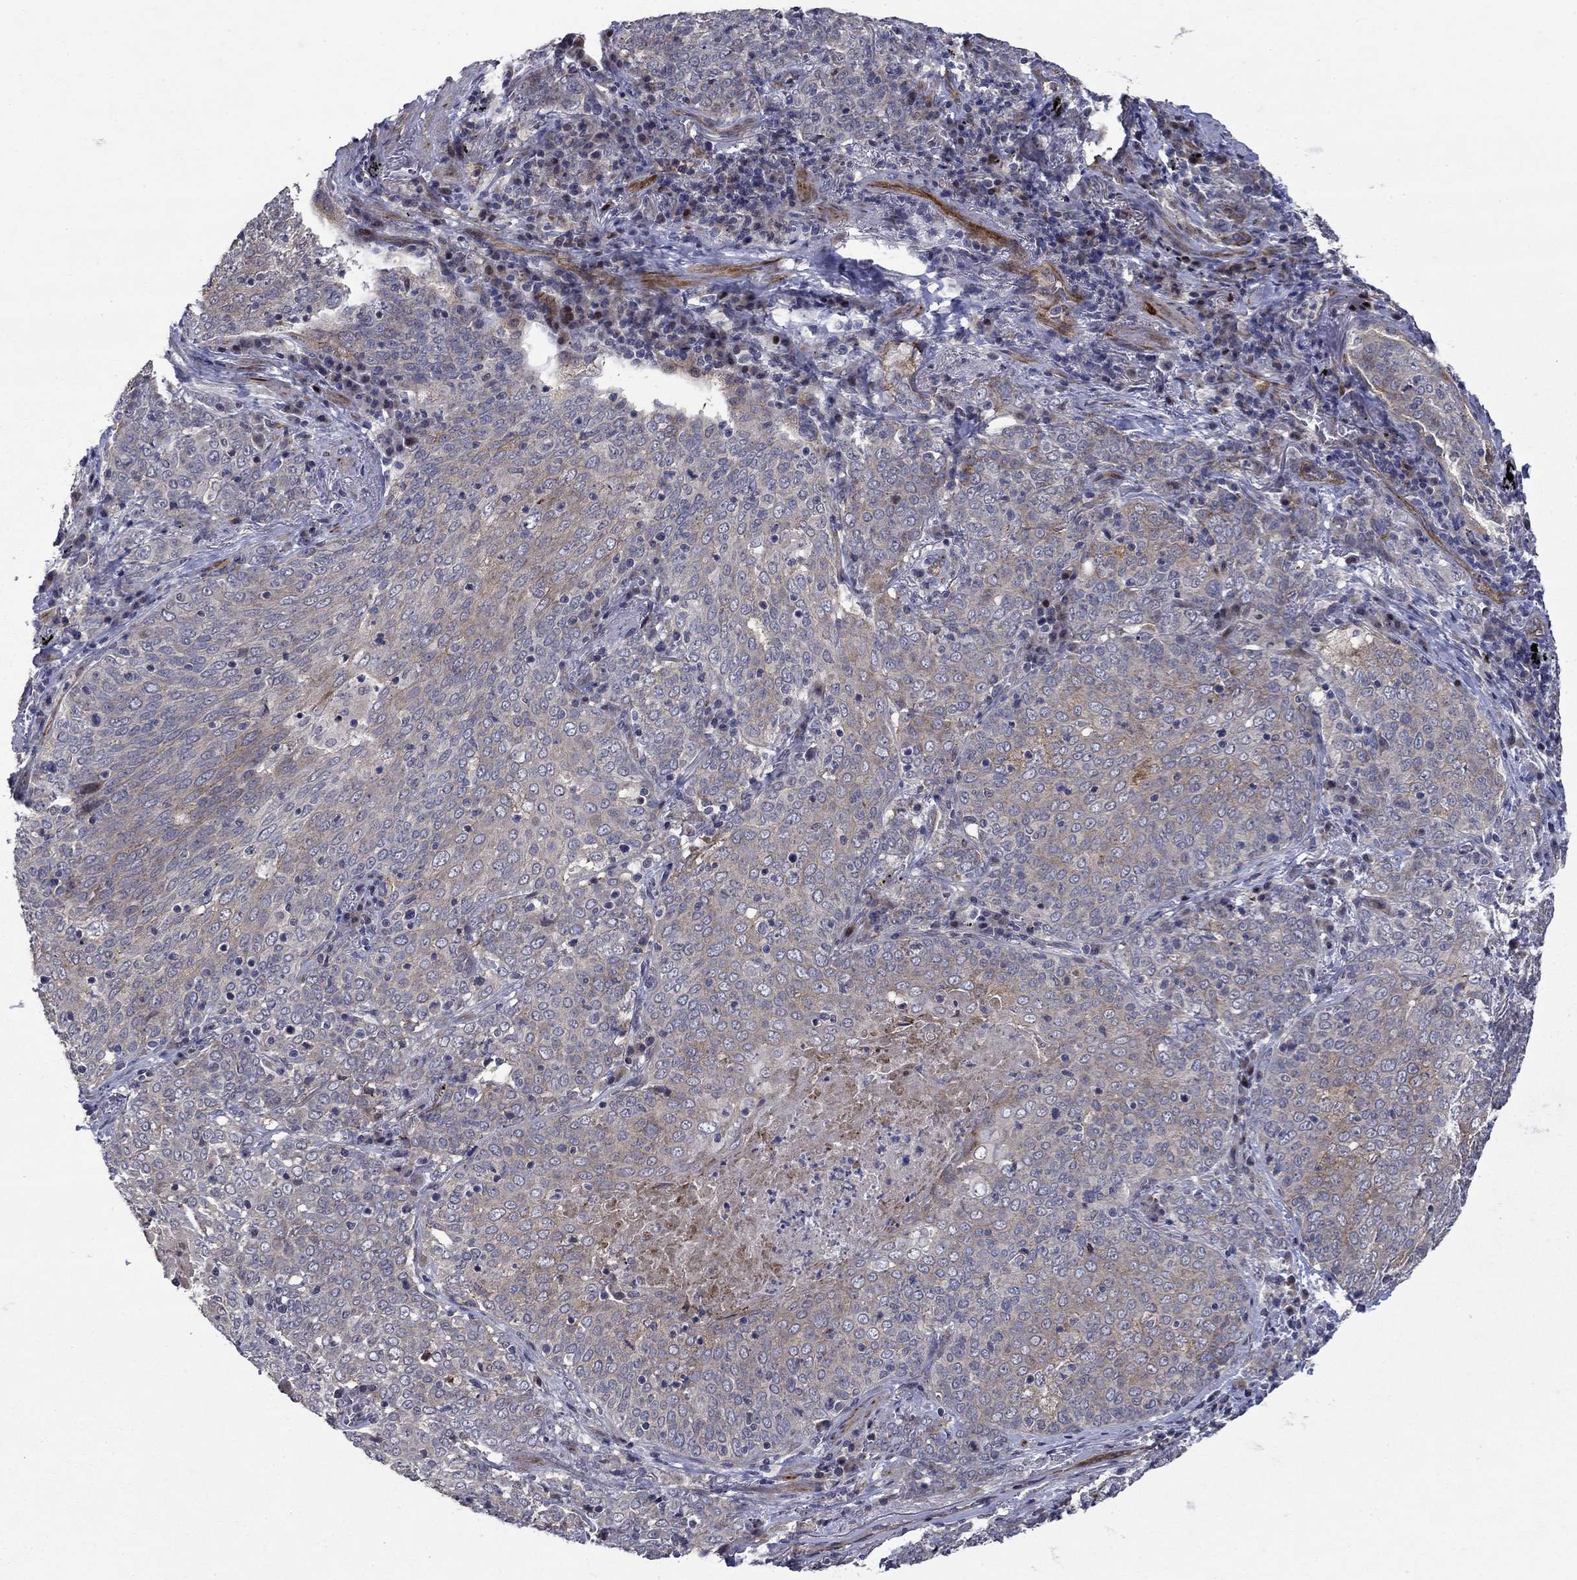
{"staining": {"intensity": "moderate", "quantity": "<25%", "location": "cytoplasmic/membranous"}, "tissue": "lung cancer", "cell_type": "Tumor cells", "image_type": "cancer", "snomed": [{"axis": "morphology", "description": "Squamous cell carcinoma, NOS"}, {"axis": "topography", "description": "Lung"}], "caption": "Immunohistochemistry (IHC) photomicrograph of neoplastic tissue: lung cancer (squamous cell carcinoma) stained using immunohistochemistry shows low levels of moderate protein expression localized specifically in the cytoplasmic/membranous of tumor cells, appearing as a cytoplasmic/membranous brown color.", "gene": "SLC7A1", "patient": {"sex": "male", "age": 82}}